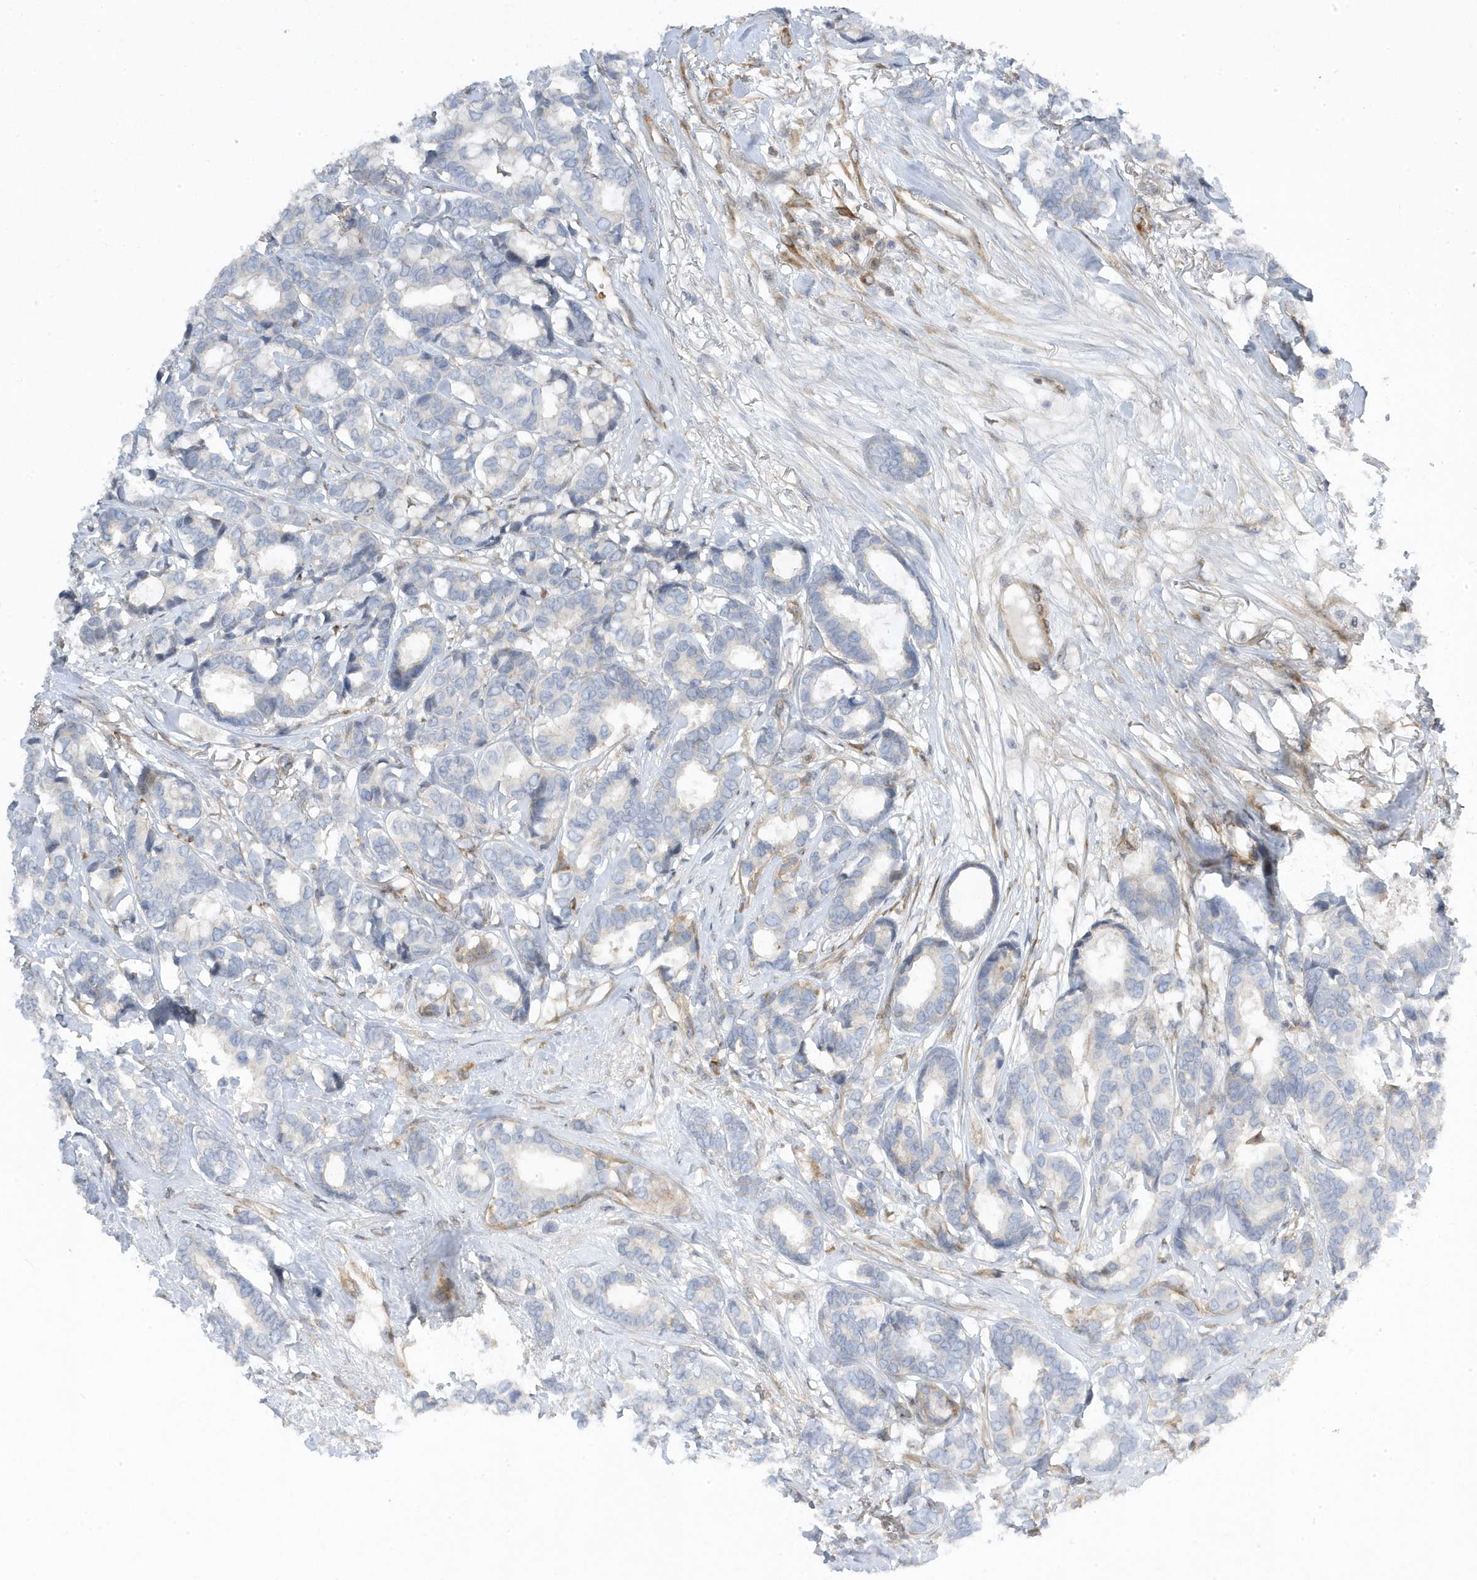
{"staining": {"intensity": "negative", "quantity": "none", "location": "none"}, "tissue": "breast cancer", "cell_type": "Tumor cells", "image_type": "cancer", "snomed": [{"axis": "morphology", "description": "Duct carcinoma"}, {"axis": "topography", "description": "Breast"}], "caption": "Immunohistochemical staining of infiltrating ductal carcinoma (breast) reveals no significant positivity in tumor cells. (Stains: DAB (3,3'-diaminobenzidine) immunohistochemistry with hematoxylin counter stain, Microscopy: brightfield microscopy at high magnification).", "gene": "MAP7D3", "patient": {"sex": "female", "age": 87}}